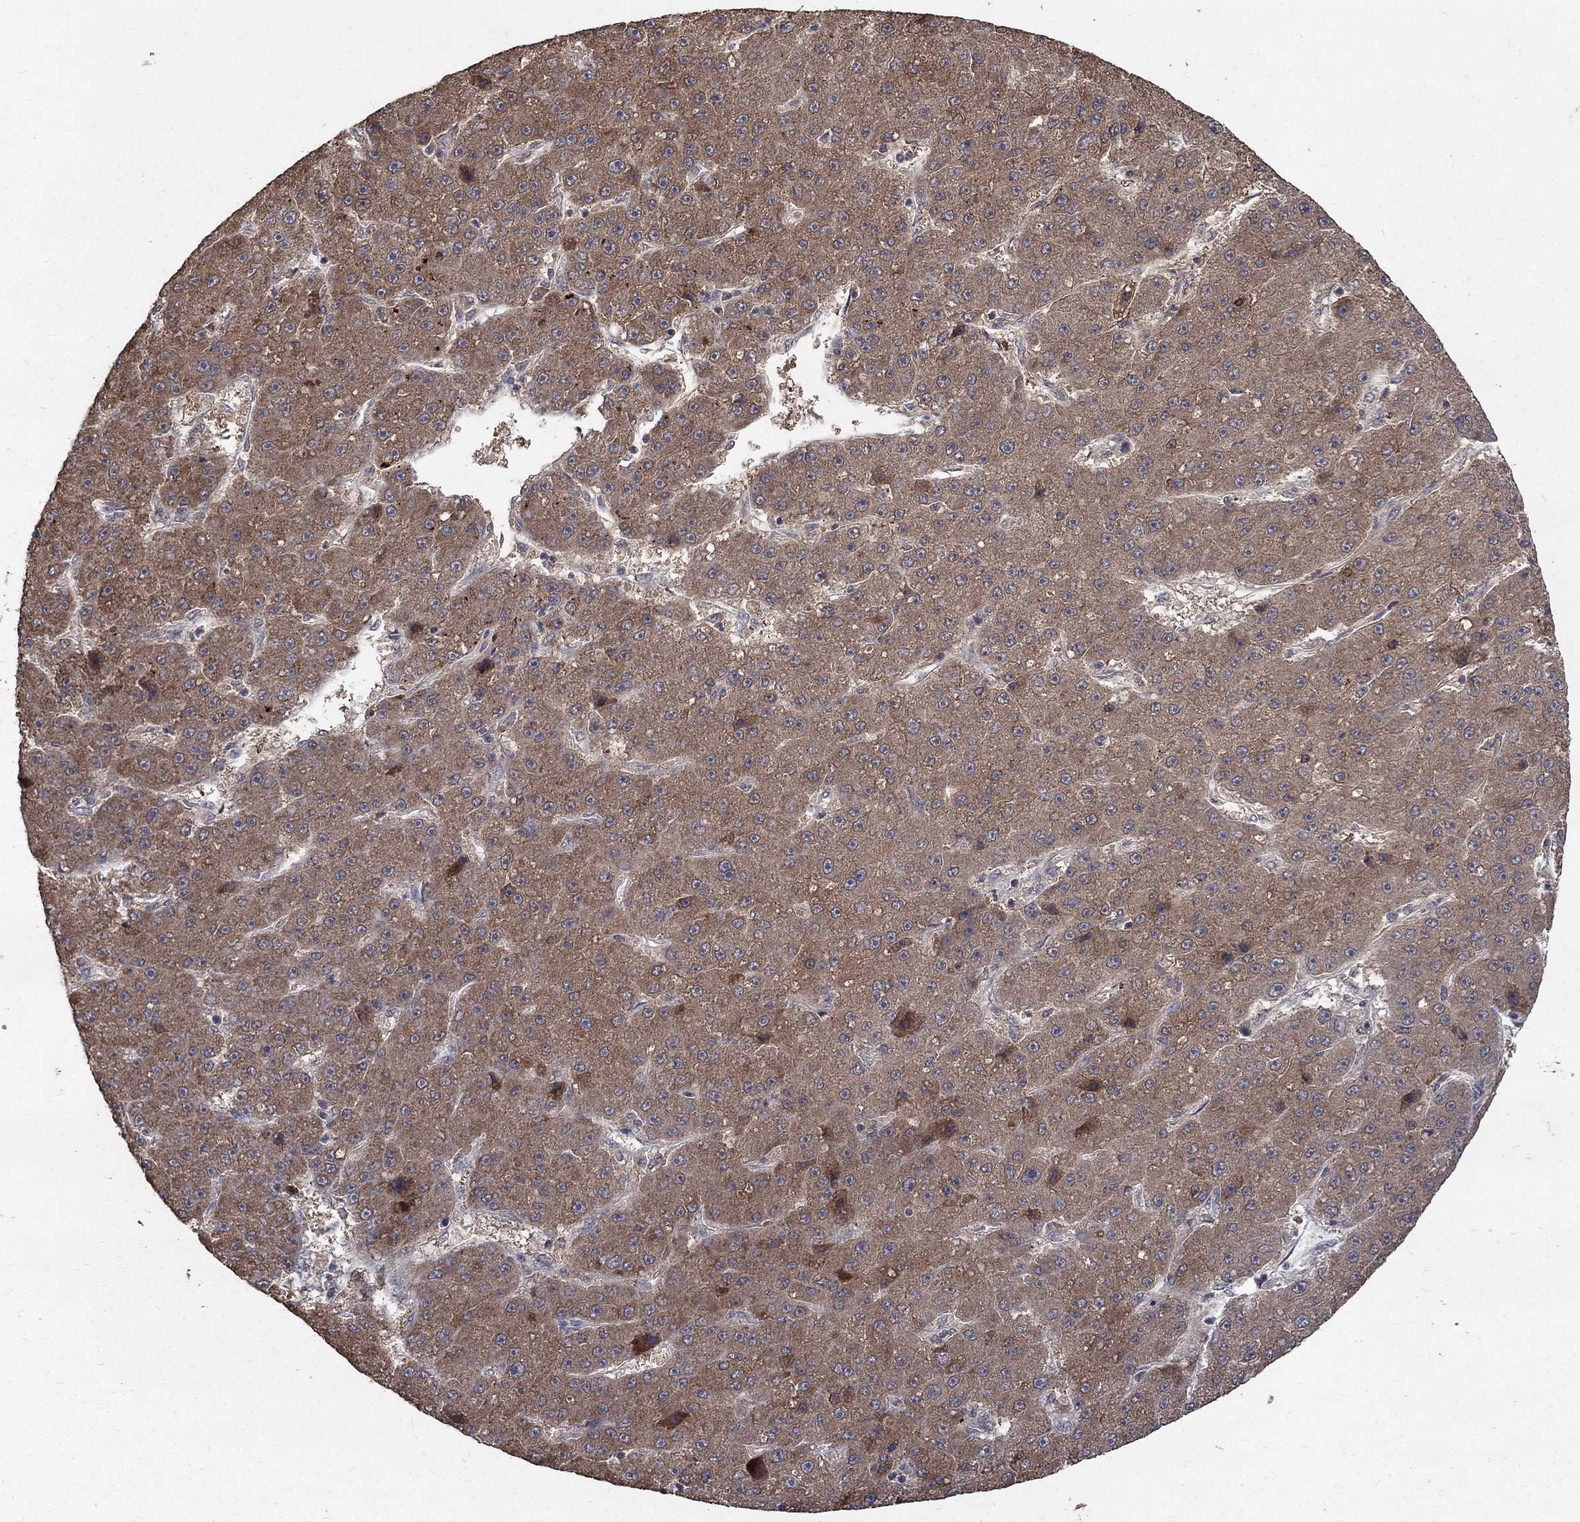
{"staining": {"intensity": "weak", "quantity": ">75%", "location": "cytoplasmic/membranous"}, "tissue": "liver cancer", "cell_type": "Tumor cells", "image_type": "cancer", "snomed": [{"axis": "morphology", "description": "Carcinoma, Hepatocellular, NOS"}, {"axis": "topography", "description": "Liver"}], "caption": "There is low levels of weak cytoplasmic/membranous staining in tumor cells of liver hepatocellular carcinoma, as demonstrated by immunohistochemical staining (brown color).", "gene": "C17orf75", "patient": {"sex": "male", "age": 67}}